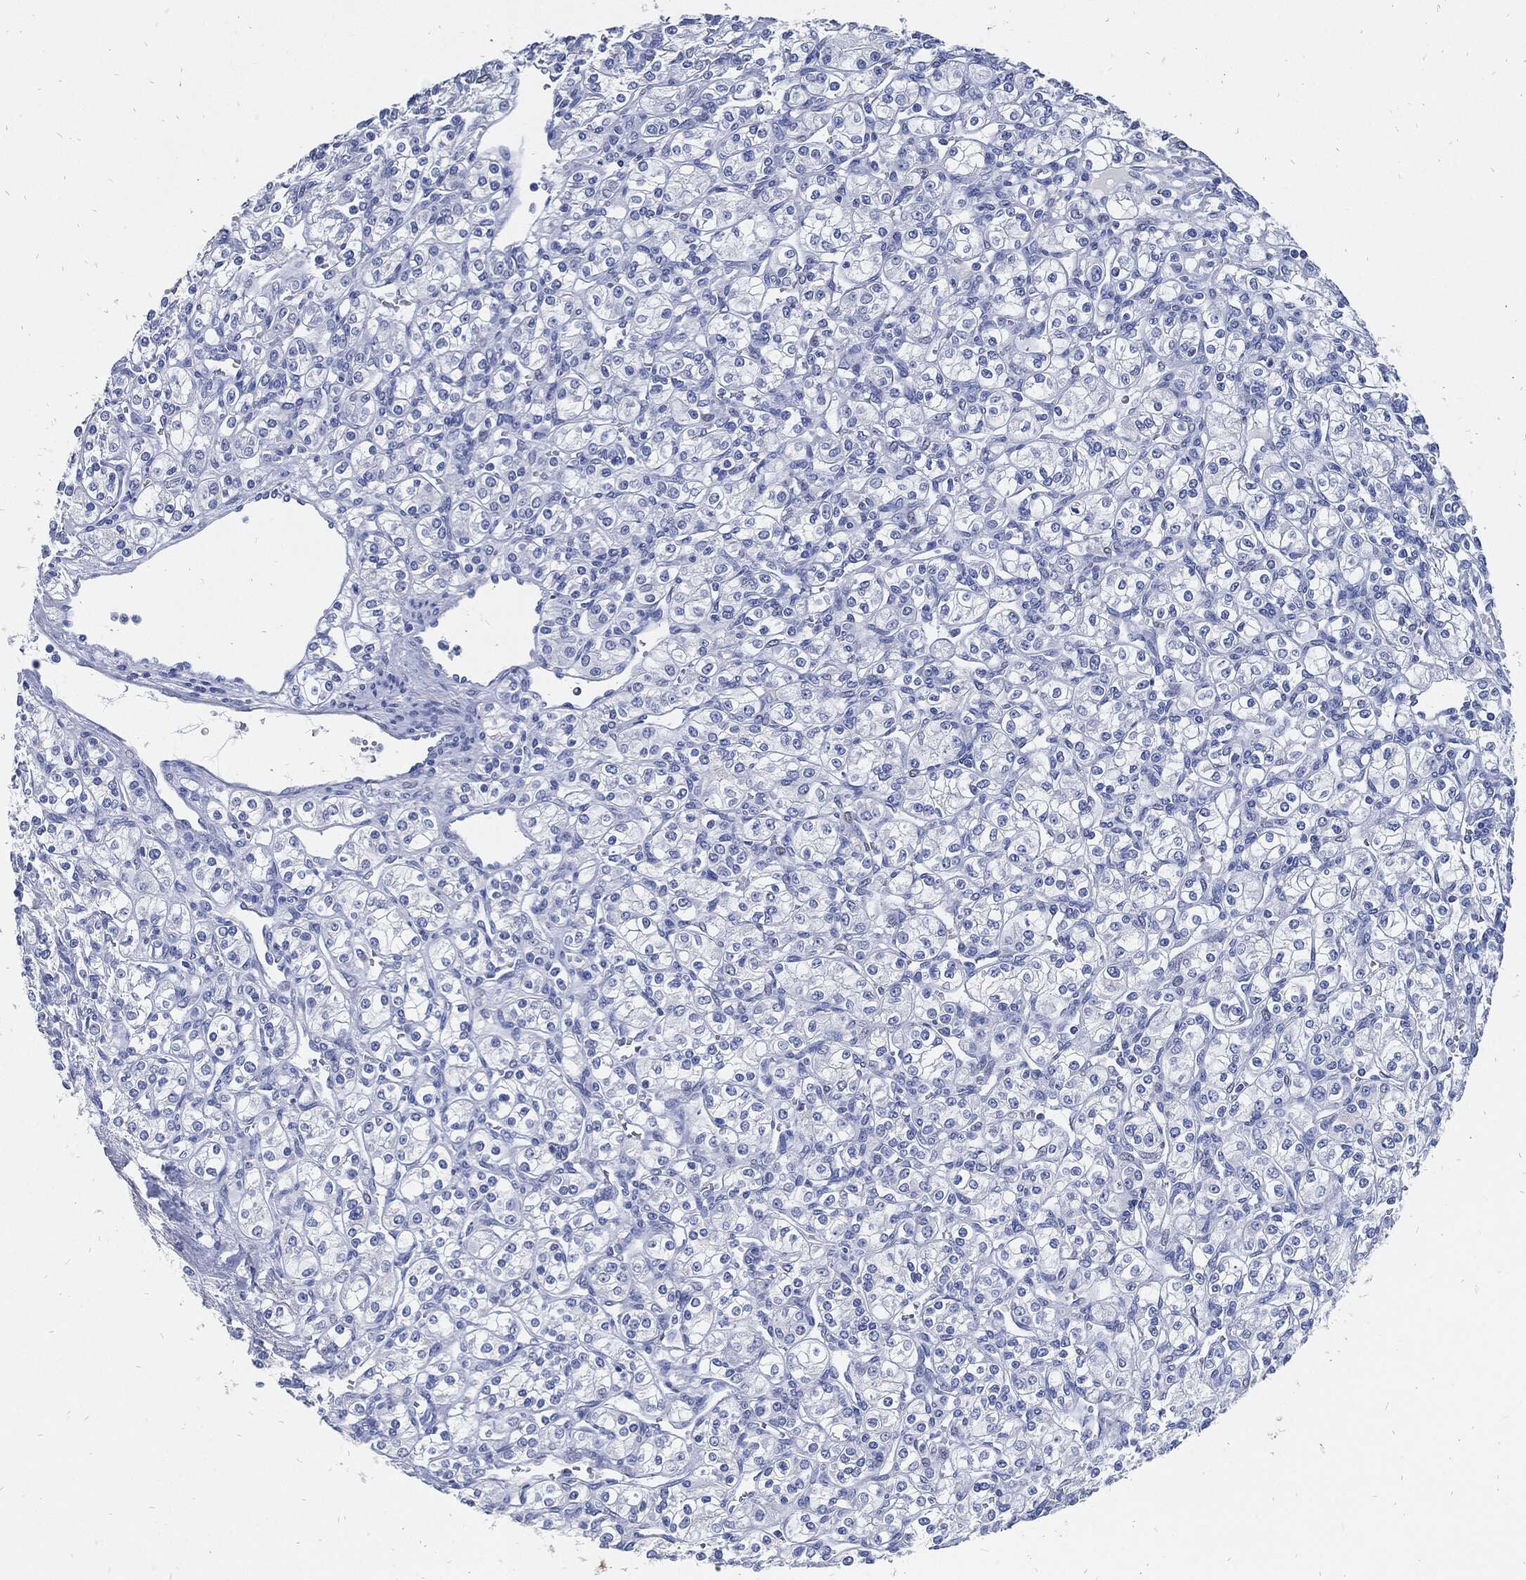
{"staining": {"intensity": "negative", "quantity": "none", "location": "none"}, "tissue": "renal cancer", "cell_type": "Tumor cells", "image_type": "cancer", "snomed": [{"axis": "morphology", "description": "Adenocarcinoma, NOS"}, {"axis": "topography", "description": "Kidney"}], "caption": "High magnification brightfield microscopy of renal adenocarcinoma stained with DAB (brown) and counterstained with hematoxylin (blue): tumor cells show no significant expression.", "gene": "FABP4", "patient": {"sex": "male", "age": 77}}